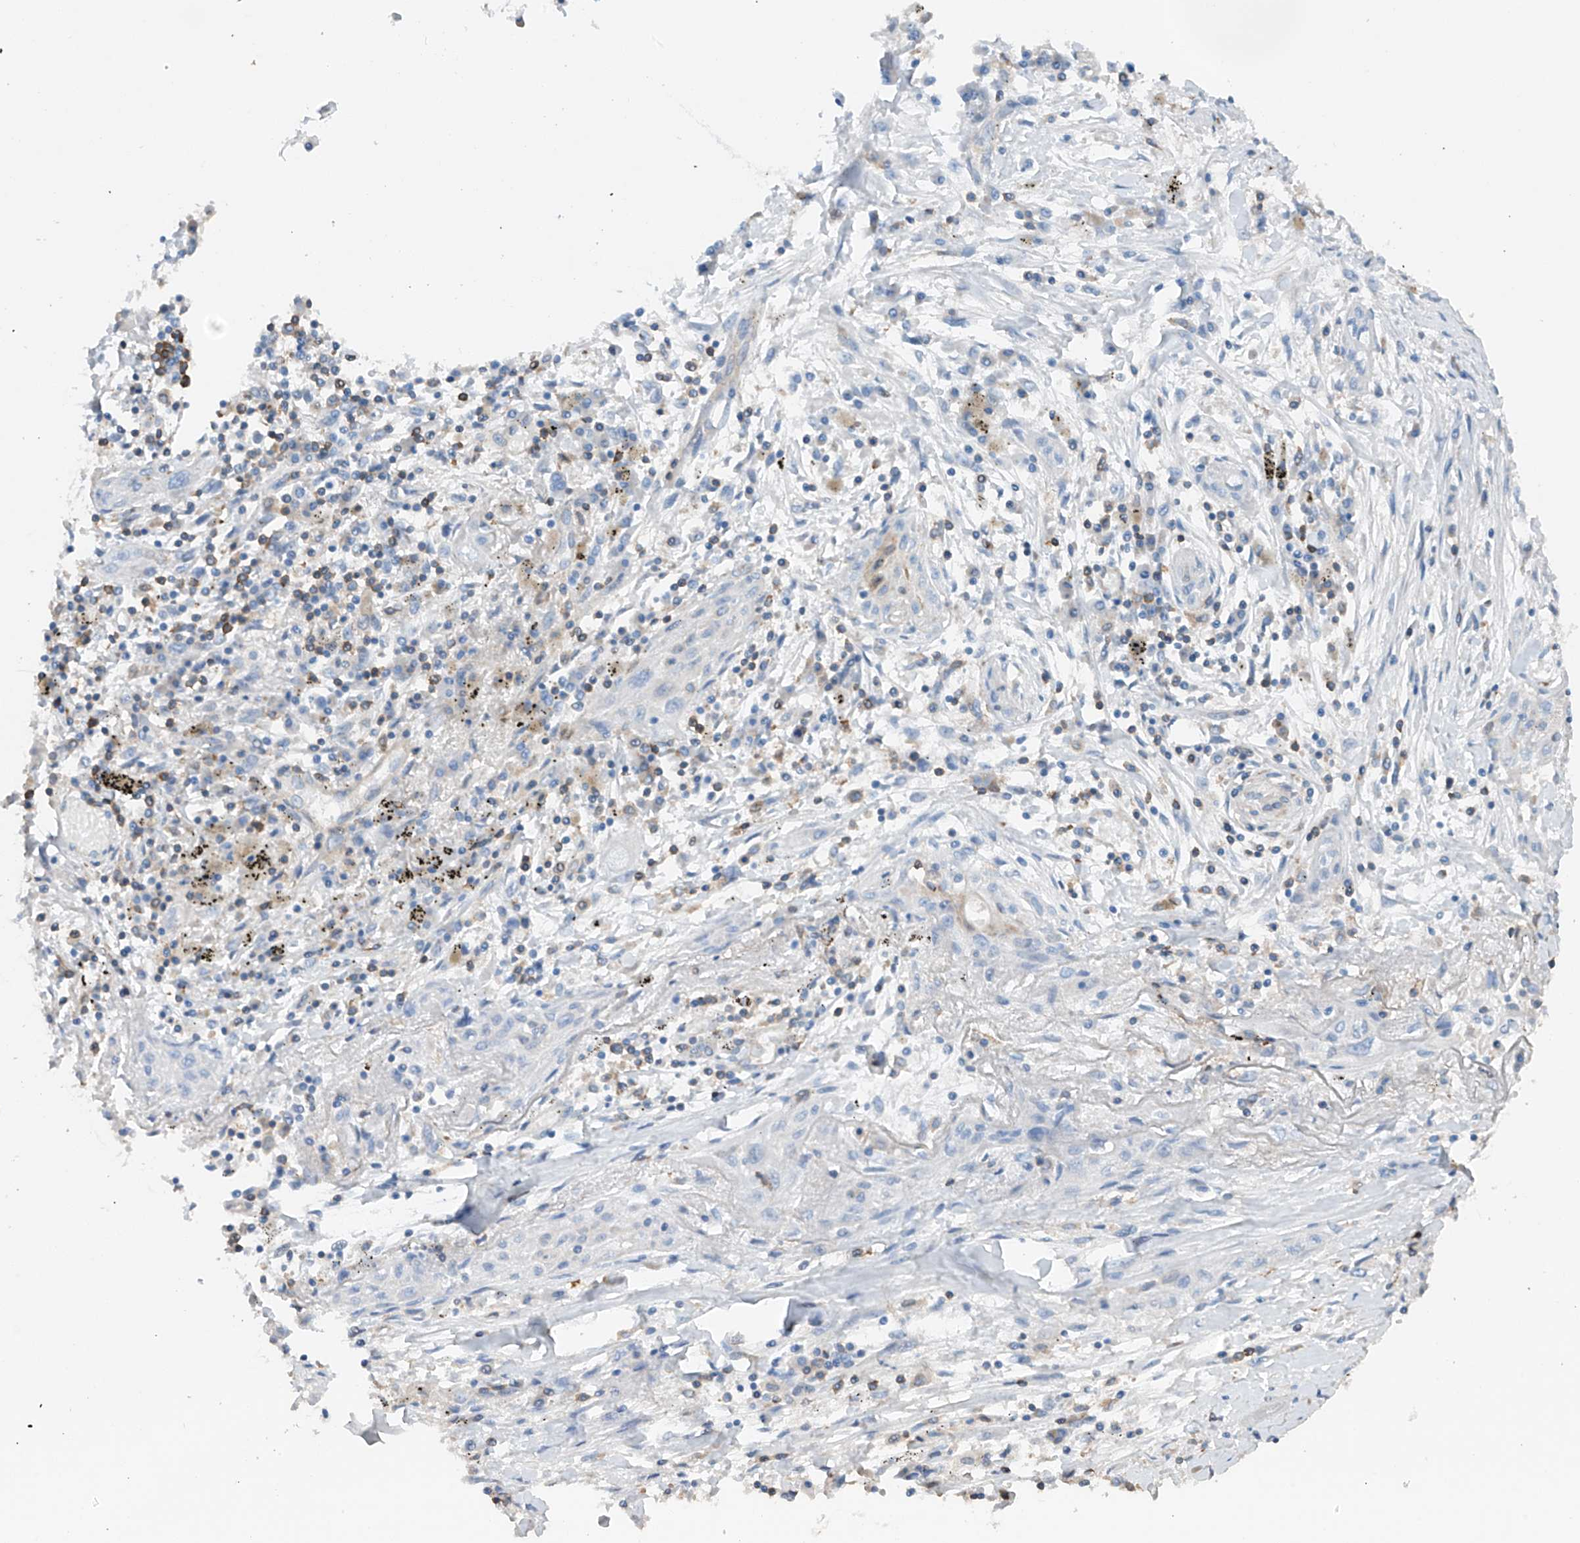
{"staining": {"intensity": "negative", "quantity": "none", "location": "none"}, "tissue": "lung cancer", "cell_type": "Tumor cells", "image_type": "cancer", "snomed": [{"axis": "morphology", "description": "Squamous cell carcinoma, NOS"}, {"axis": "topography", "description": "Lung"}], "caption": "Tumor cells show no significant protein staining in lung cancer.", "gene": "PHACTR2", "patient": {"sex": "female", "age": 47}}